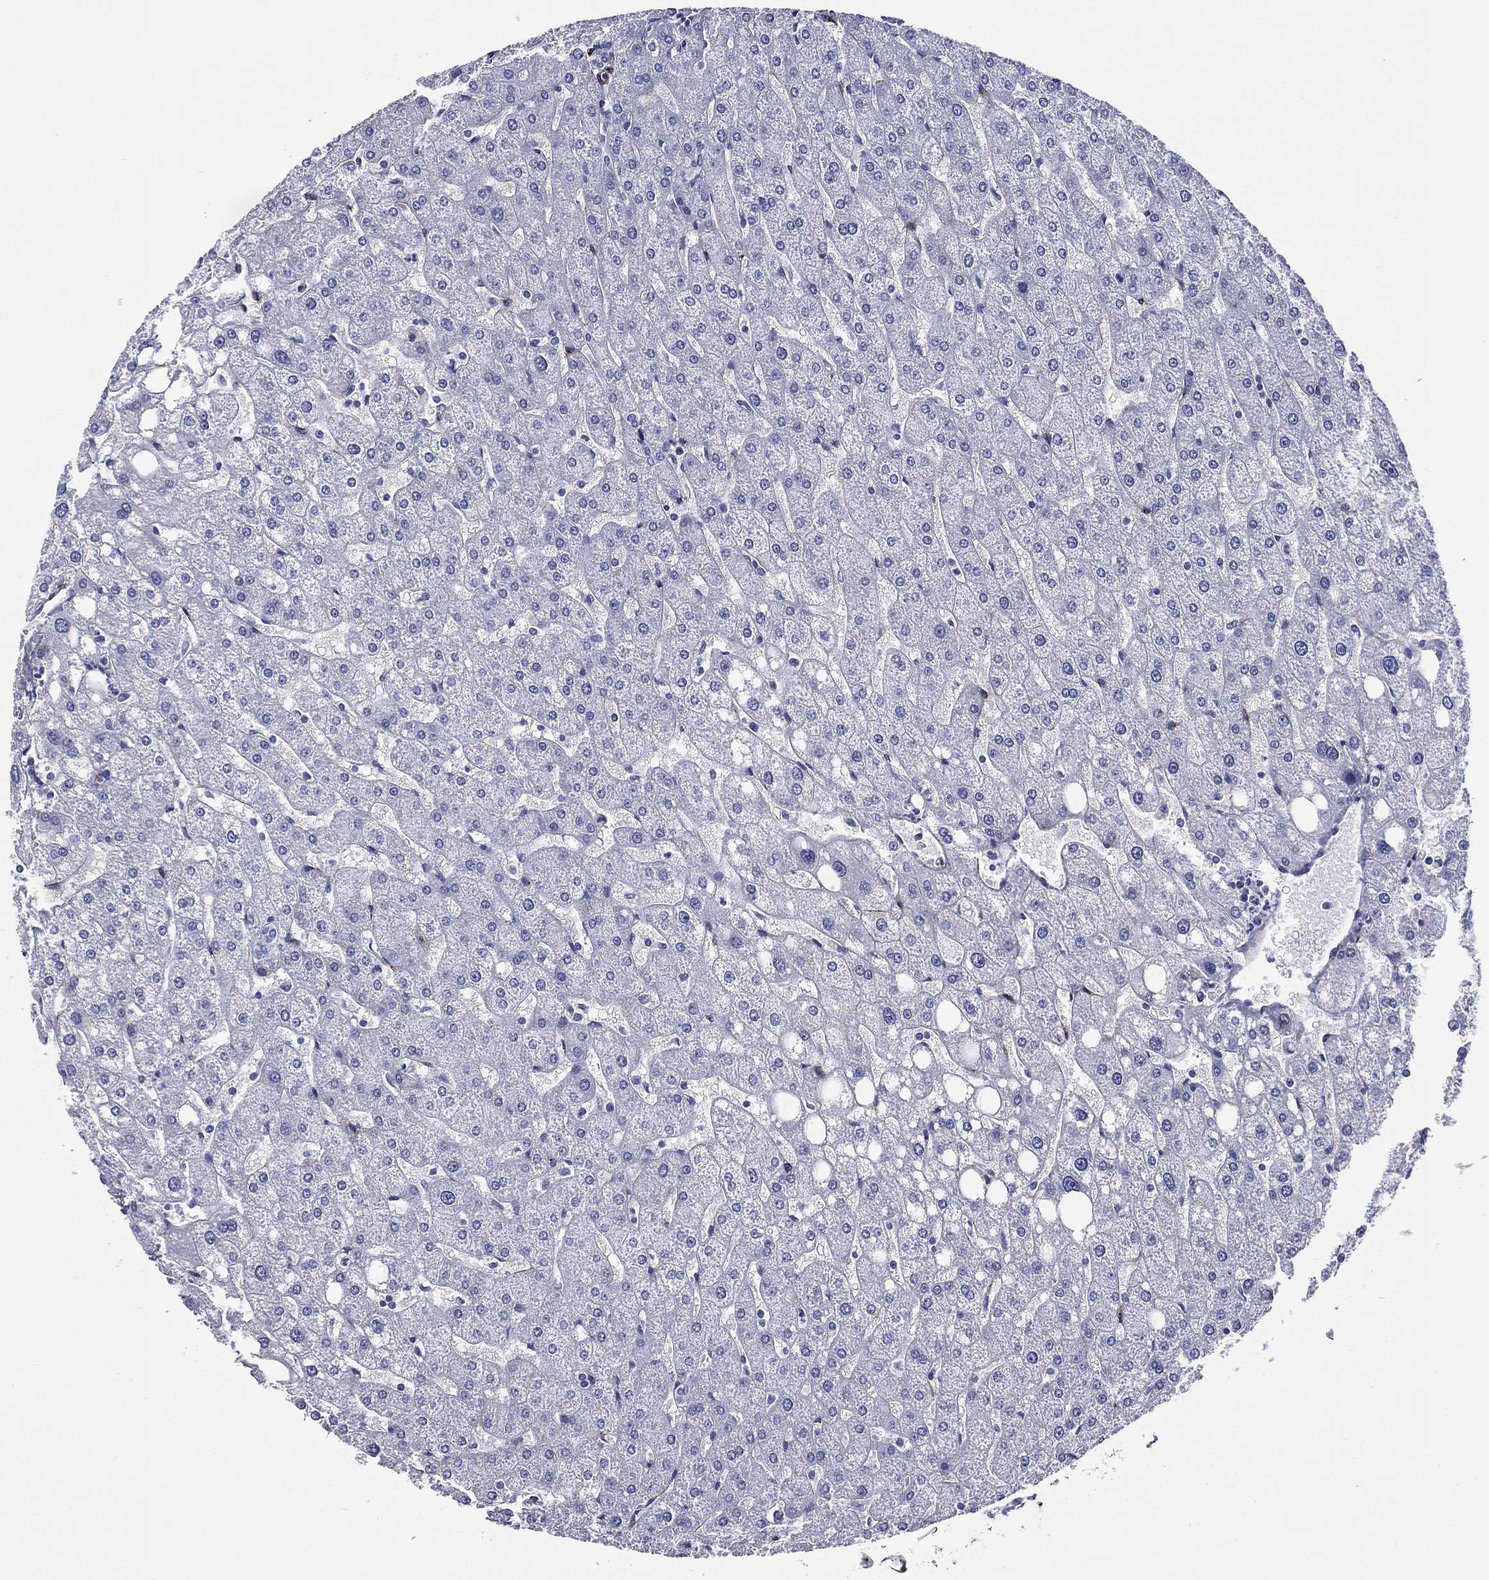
{"staining": {"intensity": "negative", "quantity": "none", "location": "none"}, "tissue": "liver", "cell_type": "Cholangiocytes", "image_type": "normal", "snomed": [{"axis": "morphology", "description": "Normal tissue, NOS"}, {"axis": "topography", "description": "Liver"}], "caption": "An immunohistochemistry (IHC) histopathology image of unremarkable liver is shown. There is no staining in cholangiocytes of liver. (DAB immunohistochemistry (IHC) visualized using brightfield microscopy, high magnification).", "gene": "ACE2", "patient": {"sex": "male", "age": 67}}